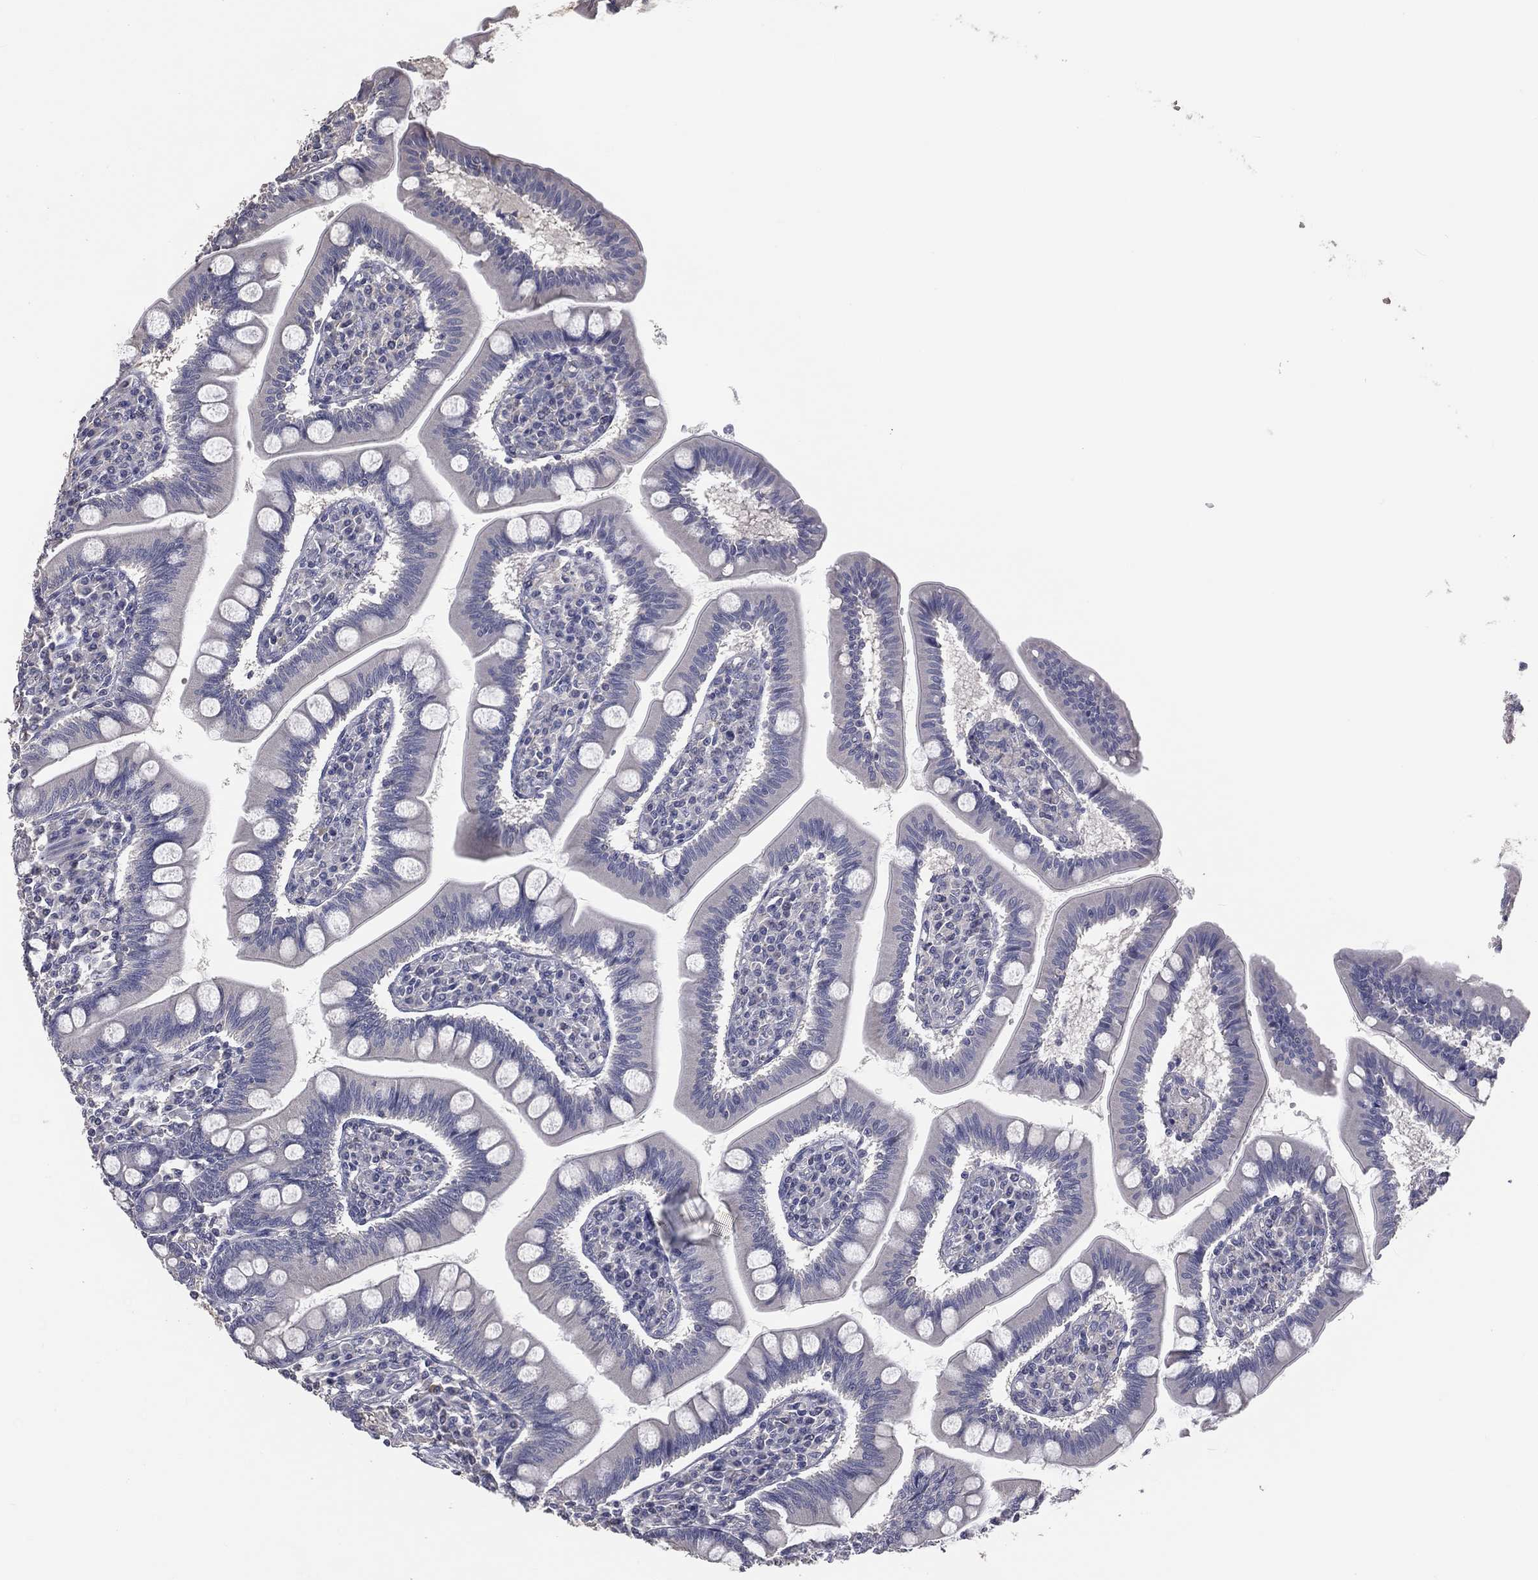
{"staining": {"intensity": "negative", "quantity": "none", "location": "none"}, "tissue": "small intestine", "cell_type": "Glandular cells", "image_type": "normal", "snomed": [{"axis": "morphology", "description": "Normal tissue, NOS"}, {"axis": "topography", "description": "Small intestine"}], "caption": "IHC photomicrograph of normal small intestine: small intestine stained with DAB shows no significant protein positivity in glandular cells.", "gene": "CROCC", "patient": {"sex": "male", "age": 88}}